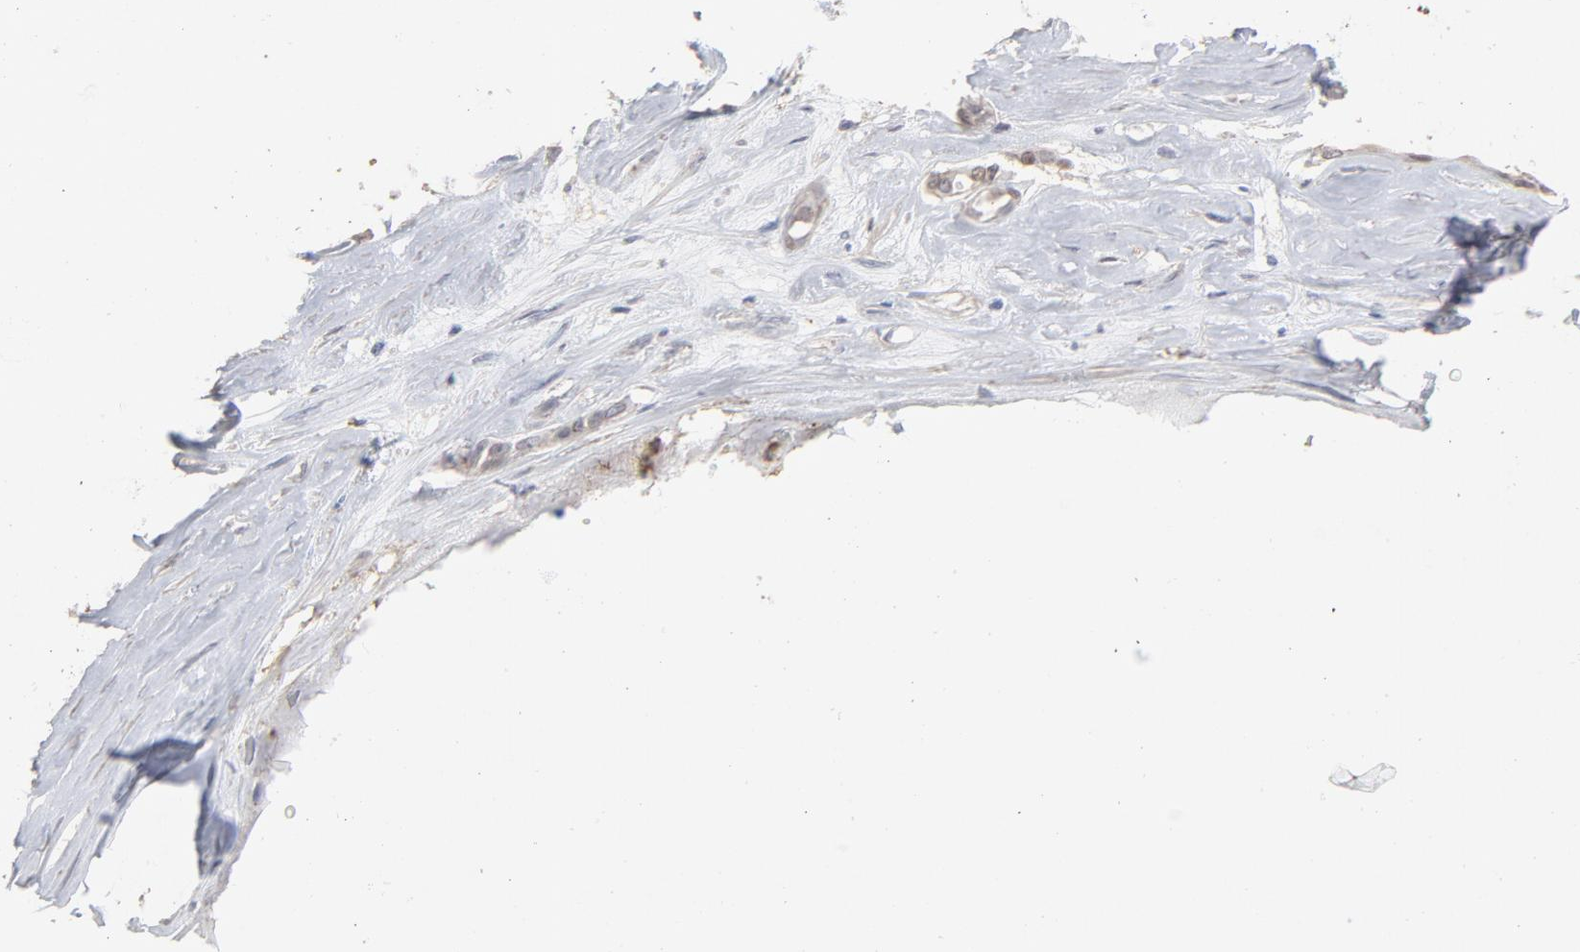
{"staining": {"intensity": "weak", "quantity": ">75%", "location": "cytoplasmic/membranous"}, "tissue": "ovarian cancer", "cell_type": "Tumor cells", "image_type": "cancer", "snomed": [{"axis": "morphology", "description": "Cystadenocarcinoma, serous, NOS"}, {"axis": "topography", "description": "Ovary"}], "caption": "Protein expression analysis of human ovarian cancer (serous cystadenocarcinoma) reveals weak cytoplasmic/membranous staining in about >75% of tumor cells.", "gene": "PNMA1", "patient": {"sex": "female", "age": 54}}